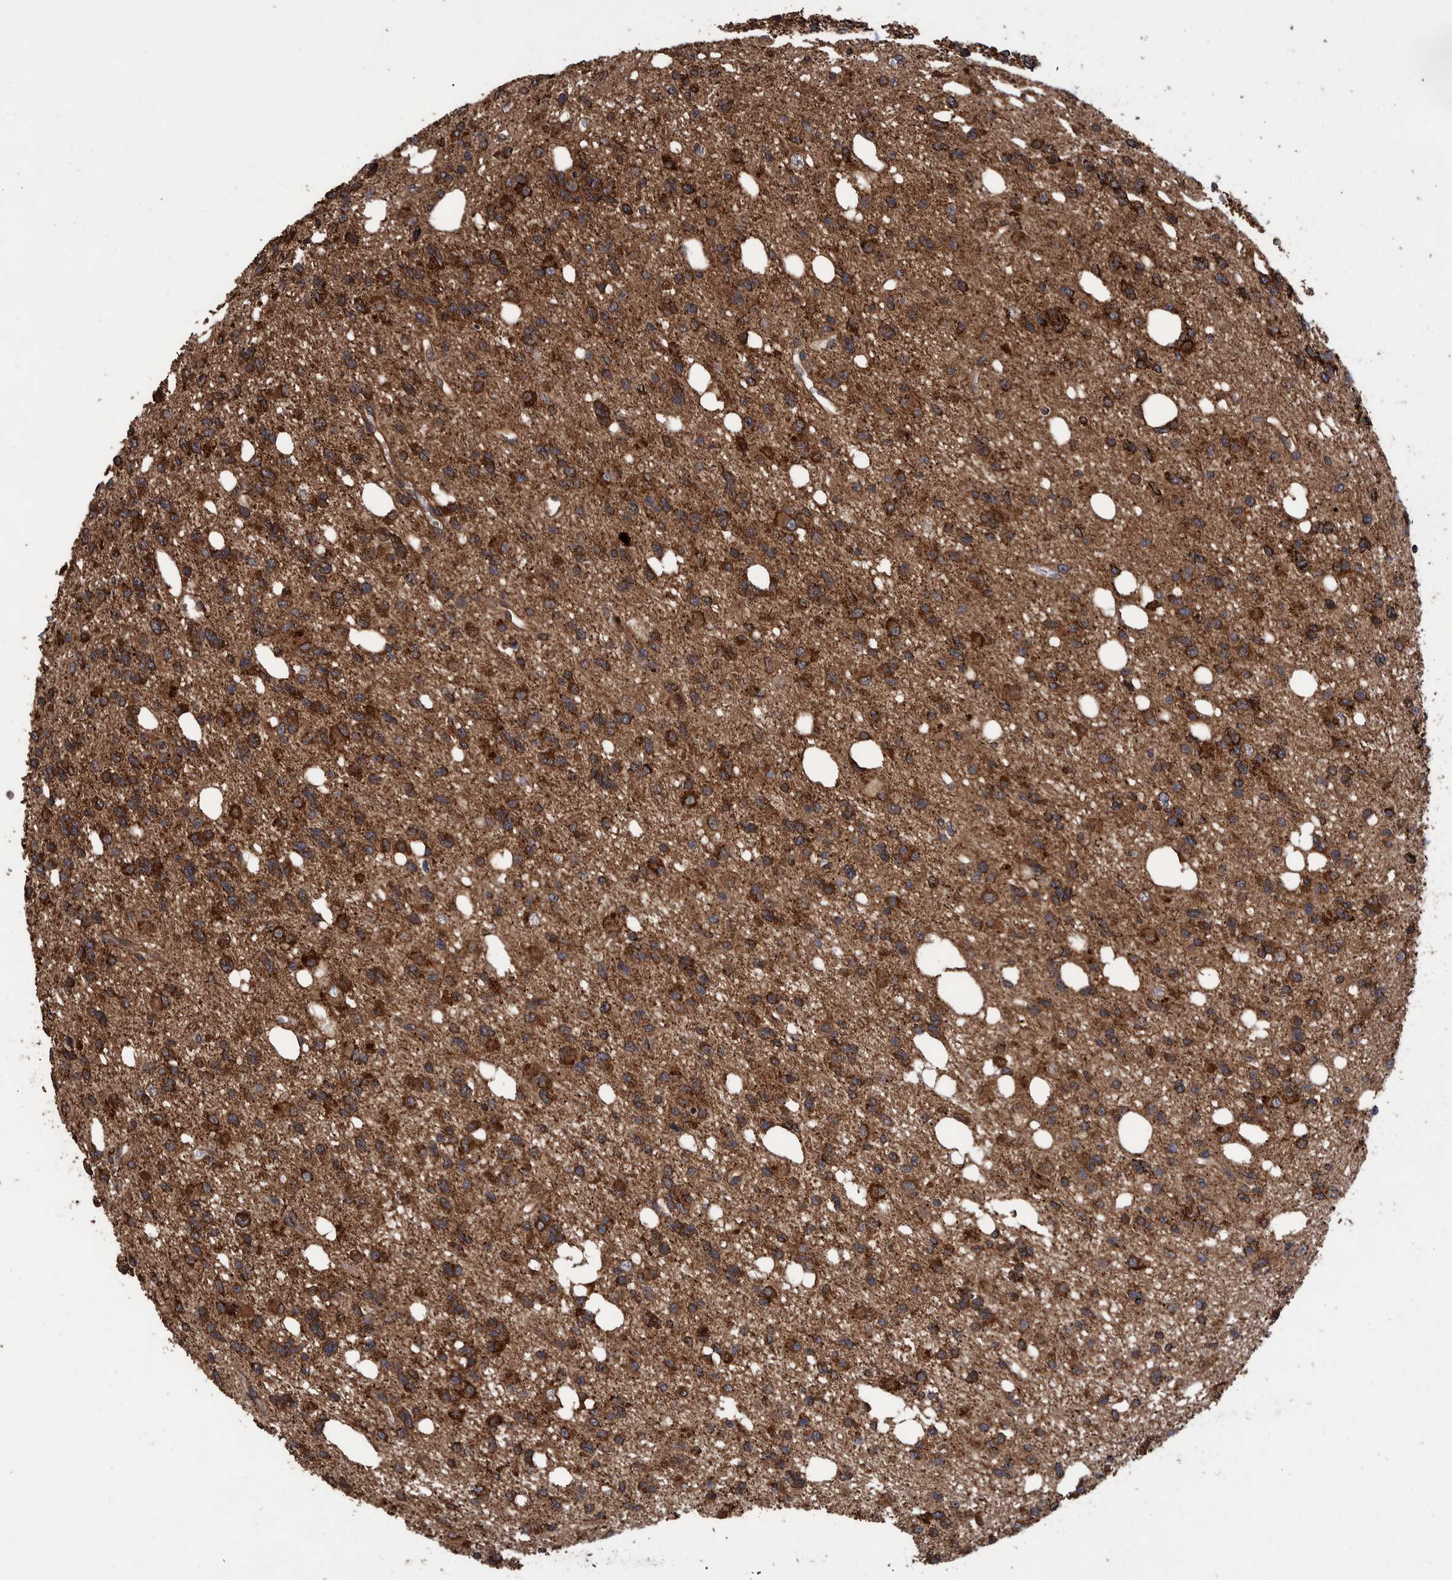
{"staining": {"intensity": "strong", "quantity": ">75%", "location": "cytoplasmic/membranous"}, "tissue": "glioma", "cell_type": "Tumor cells", "image_type": "cancer", "snomed": [{"axis": "morphology", "description": "Glioma, malignant, High grade"}, {"axis": "topography", "description": "Brain"}], "caption": "Malignant glioma (high-grade) stained for a protein (brown) exhibits strong cytoplasmic/membranous positive expression in about >75% of tumor cells.", "gene": "VBP1", "patient": {"sex": "female", "age": 62}}